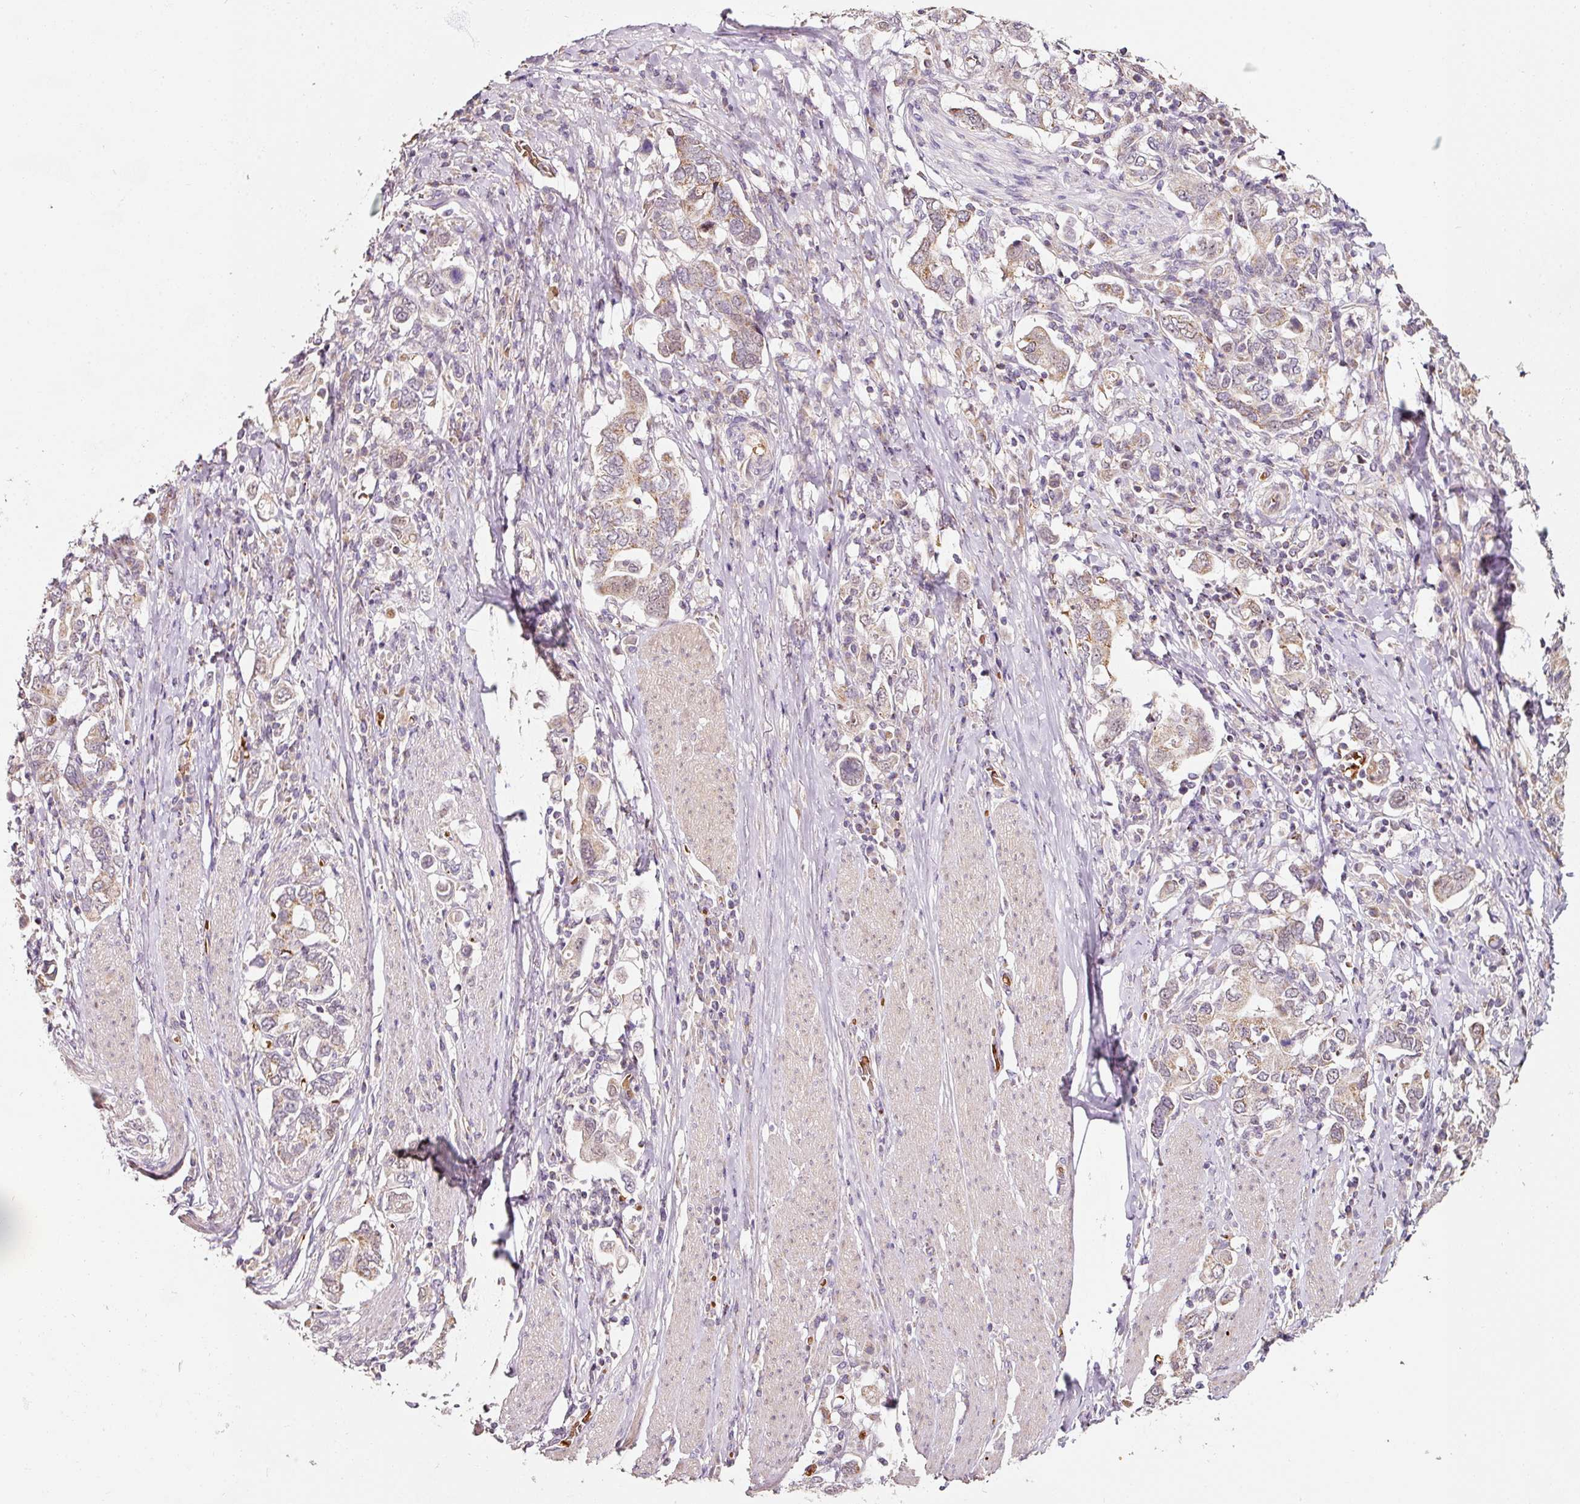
{"staining": {"intensity": "weak", "quantity": "25%-75%", "location": "cytoplasmic/membranous"}, "tissue": "stomach cancer", "cell_type": "Tumor cells", "image_type": "cancer", "snomed": [{"axis": "morphology", "description": "Adenocarcinoma, NOS"}, {"axis": "topography", "description": "Stomach, upper"}, {"axis": "topography", "description": "Stomach"}], "caption": "DAB (3,3'-diaminobenzidine) immunohistochemical staining of human adenocarcinoma (stomach) exhibits weak cytoplasmic/membranous protein staining in approximately 25%-75% of tumor cells. The protein of interest is stained brown, and the nuclei are stained in blue (DAB (3,3'-diaminobenzidine) IHC with brightfield microscopy, high magnification).", "gene": "ZNF460", "patient": {"sex": "male", "age": 62}}